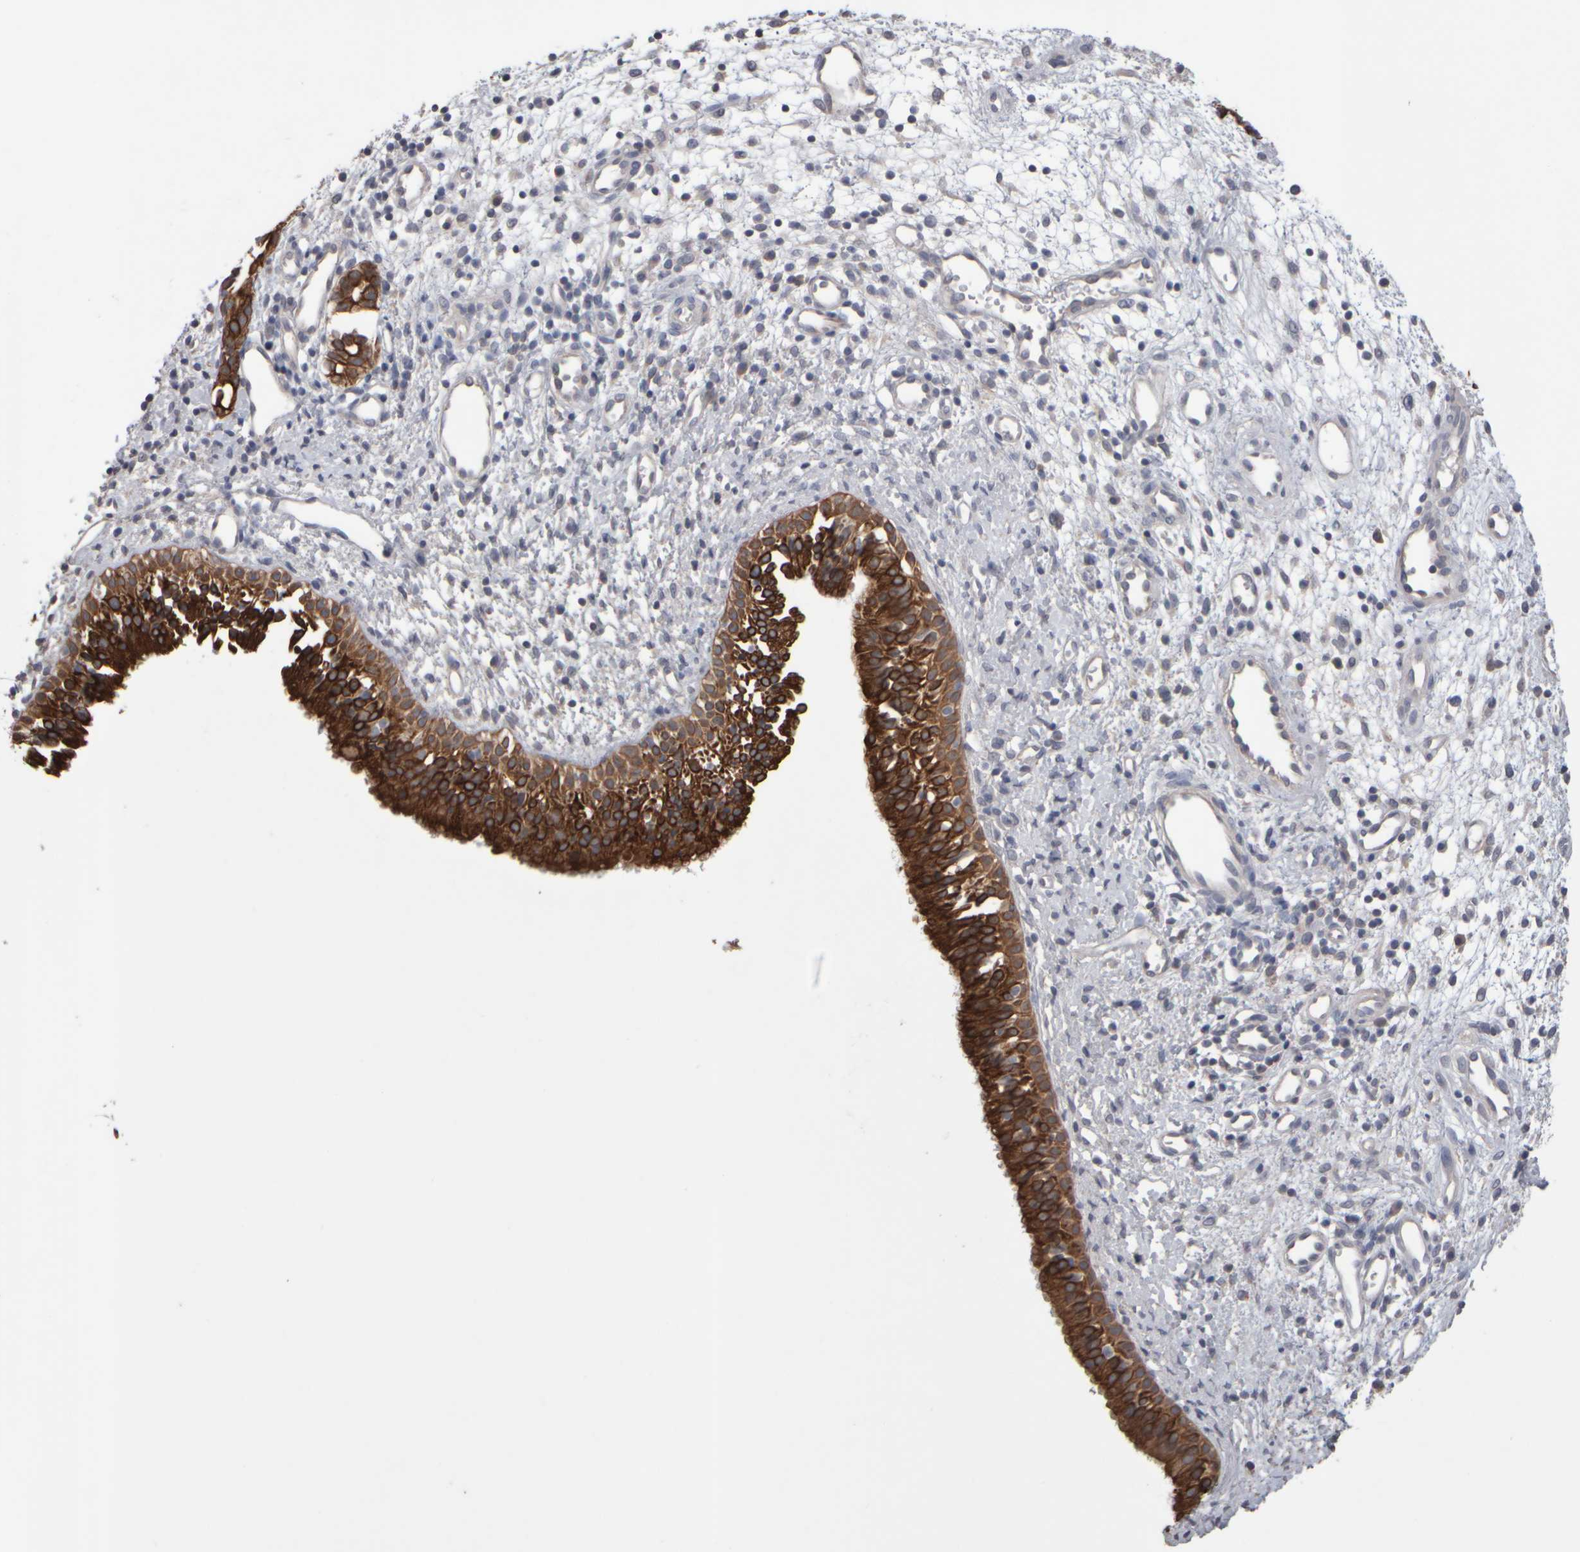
{"staining": {"intensity": "strong", "quantity": ">75%", "location": "cytoplasmic/membranous"}, "tissue": "nasopharynx", "cell_type": "Respiratory epithelial cells", "image_type": "normal", "snomed": [{"axis": "morphology", "description": "Normal tissue, NOS"}, {"axis": "topography", "description": "Nasopharynx"}], "caption": "Immunohistochemistry micrograph of benign nasopharynx: human nasopharynx stained using immunohistochemistry demonstrates high levels of strong protein expression localized specifically in the cytoplasmic/membranous of respiratory epithelial cells, appearing as a cytoplasmic/membranous brown color.", "gene": "EPHX2", "patient": {"sex": "male", "age": 22}}